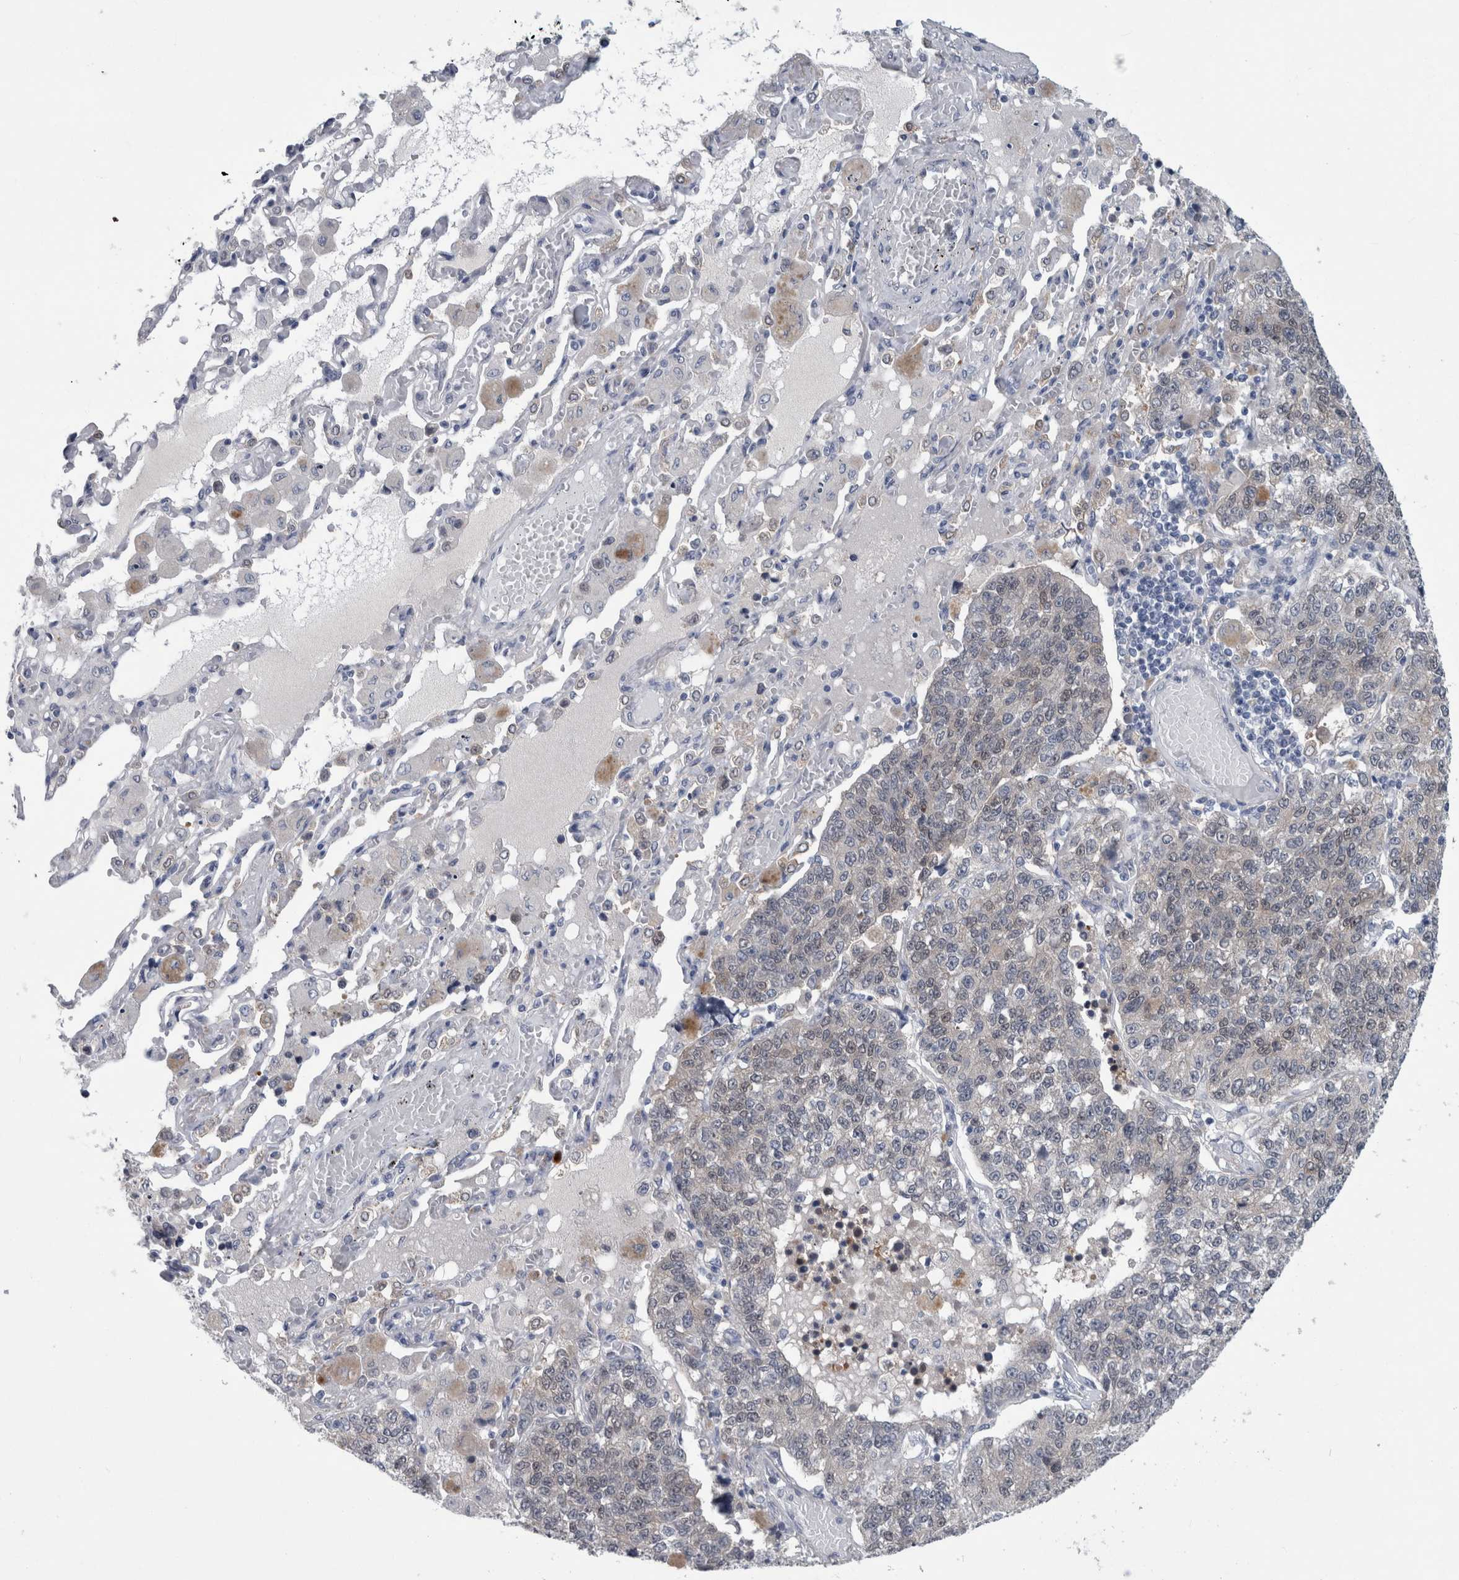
{"staining": {"intensity": "negative", "quantity": "none", "location": "none"}, "tissue": "lung cancer", "cell_type": "Tumor cells", "image_type": "cancer", "snomed": [{"axis": "morphology", "description": "Adenocarcinoma, NOS"}, {"axis": "topography", "description": "Lung"}], "caption": "DAB (3,3'-diaminobenzidine) immunohistochemical staining of lung cancer shows no significant positivity in tumor cells.", "gene": "FAM83H", "patient": {"sex": "male", "age": 49}}